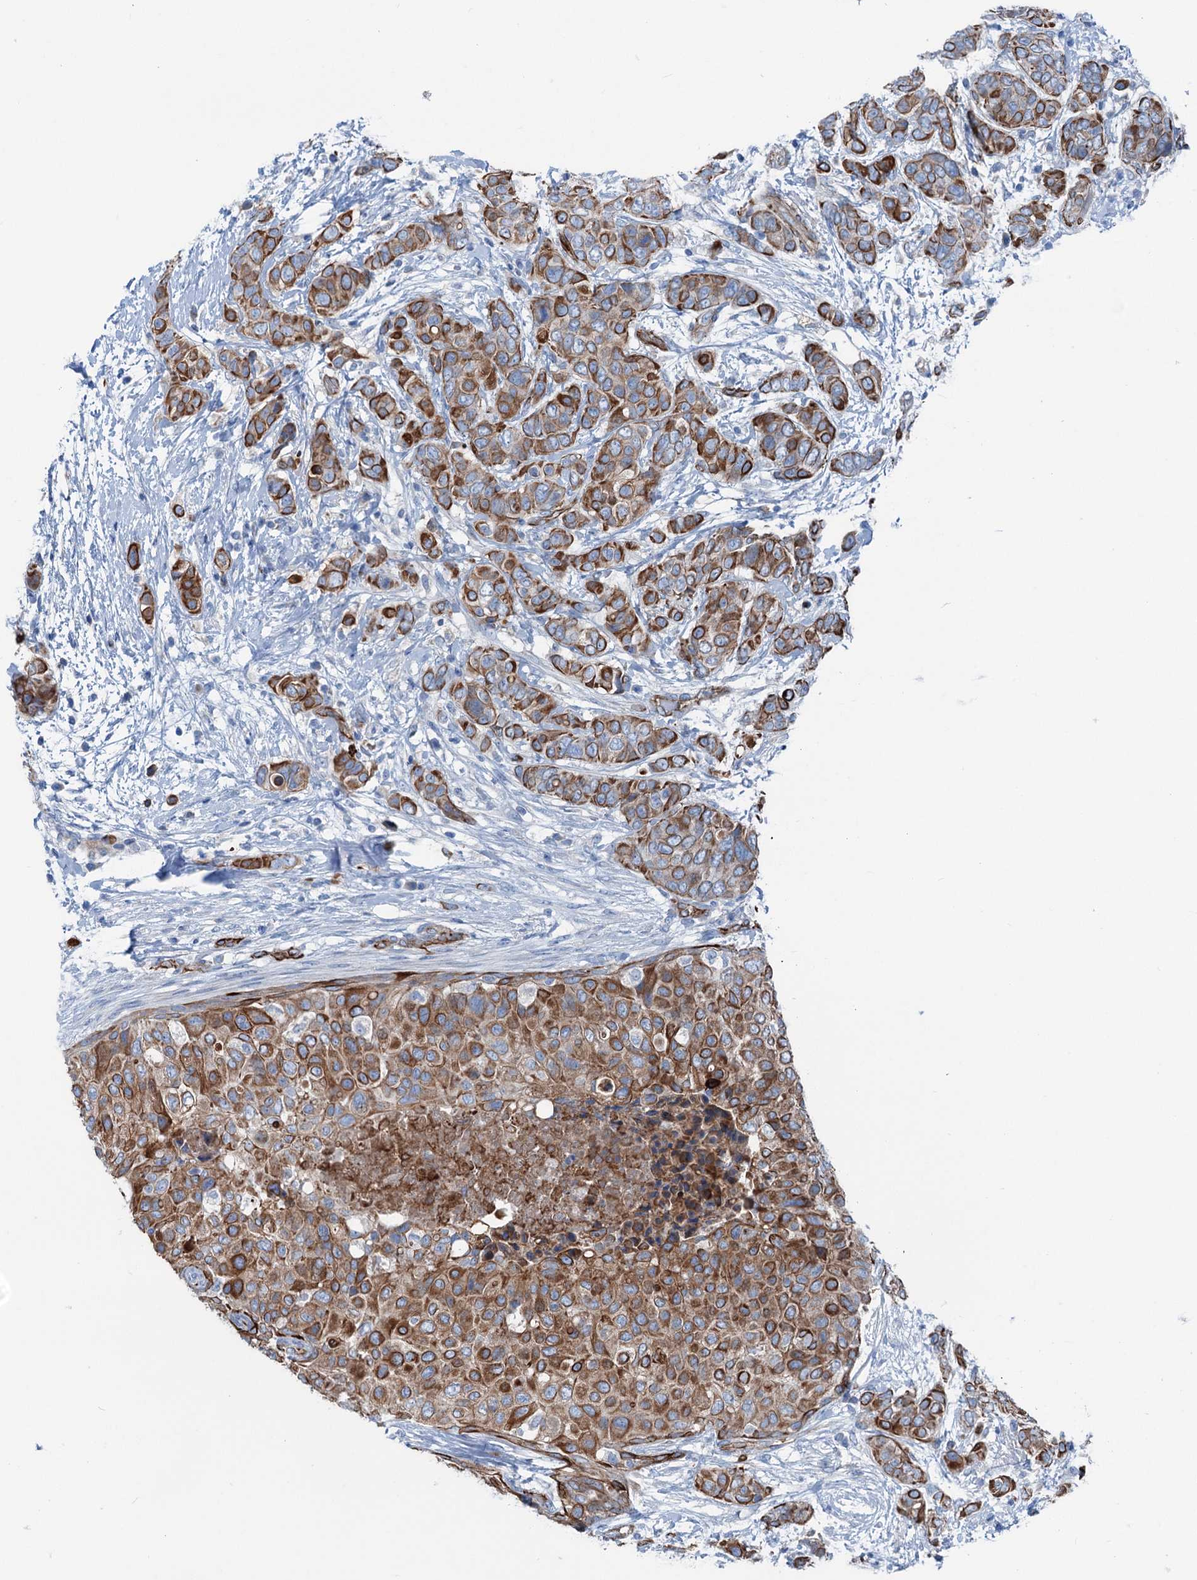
{"staining": {"intensity": "moderate", "quantity": ">75%", "location": "cytoplasmic/membranous"}, "tissue": "breast cancer", "cell_type": "Tumor cells", "image_type": "cancer", "snomed": [{"axis": "morphology", "description": "Lobular carcinoma"}, {"axis": "topography", "description": "Breast"}], "caption": "Breast cancer (lobular carcinoma) tissue reveals moderate cytoplasmic/membranous expression in about >75% of tumor cells, visualized by immunohistochemistry.", "gene": "CALCOCO1", "patient": {"sex": "female", "age": 51}}